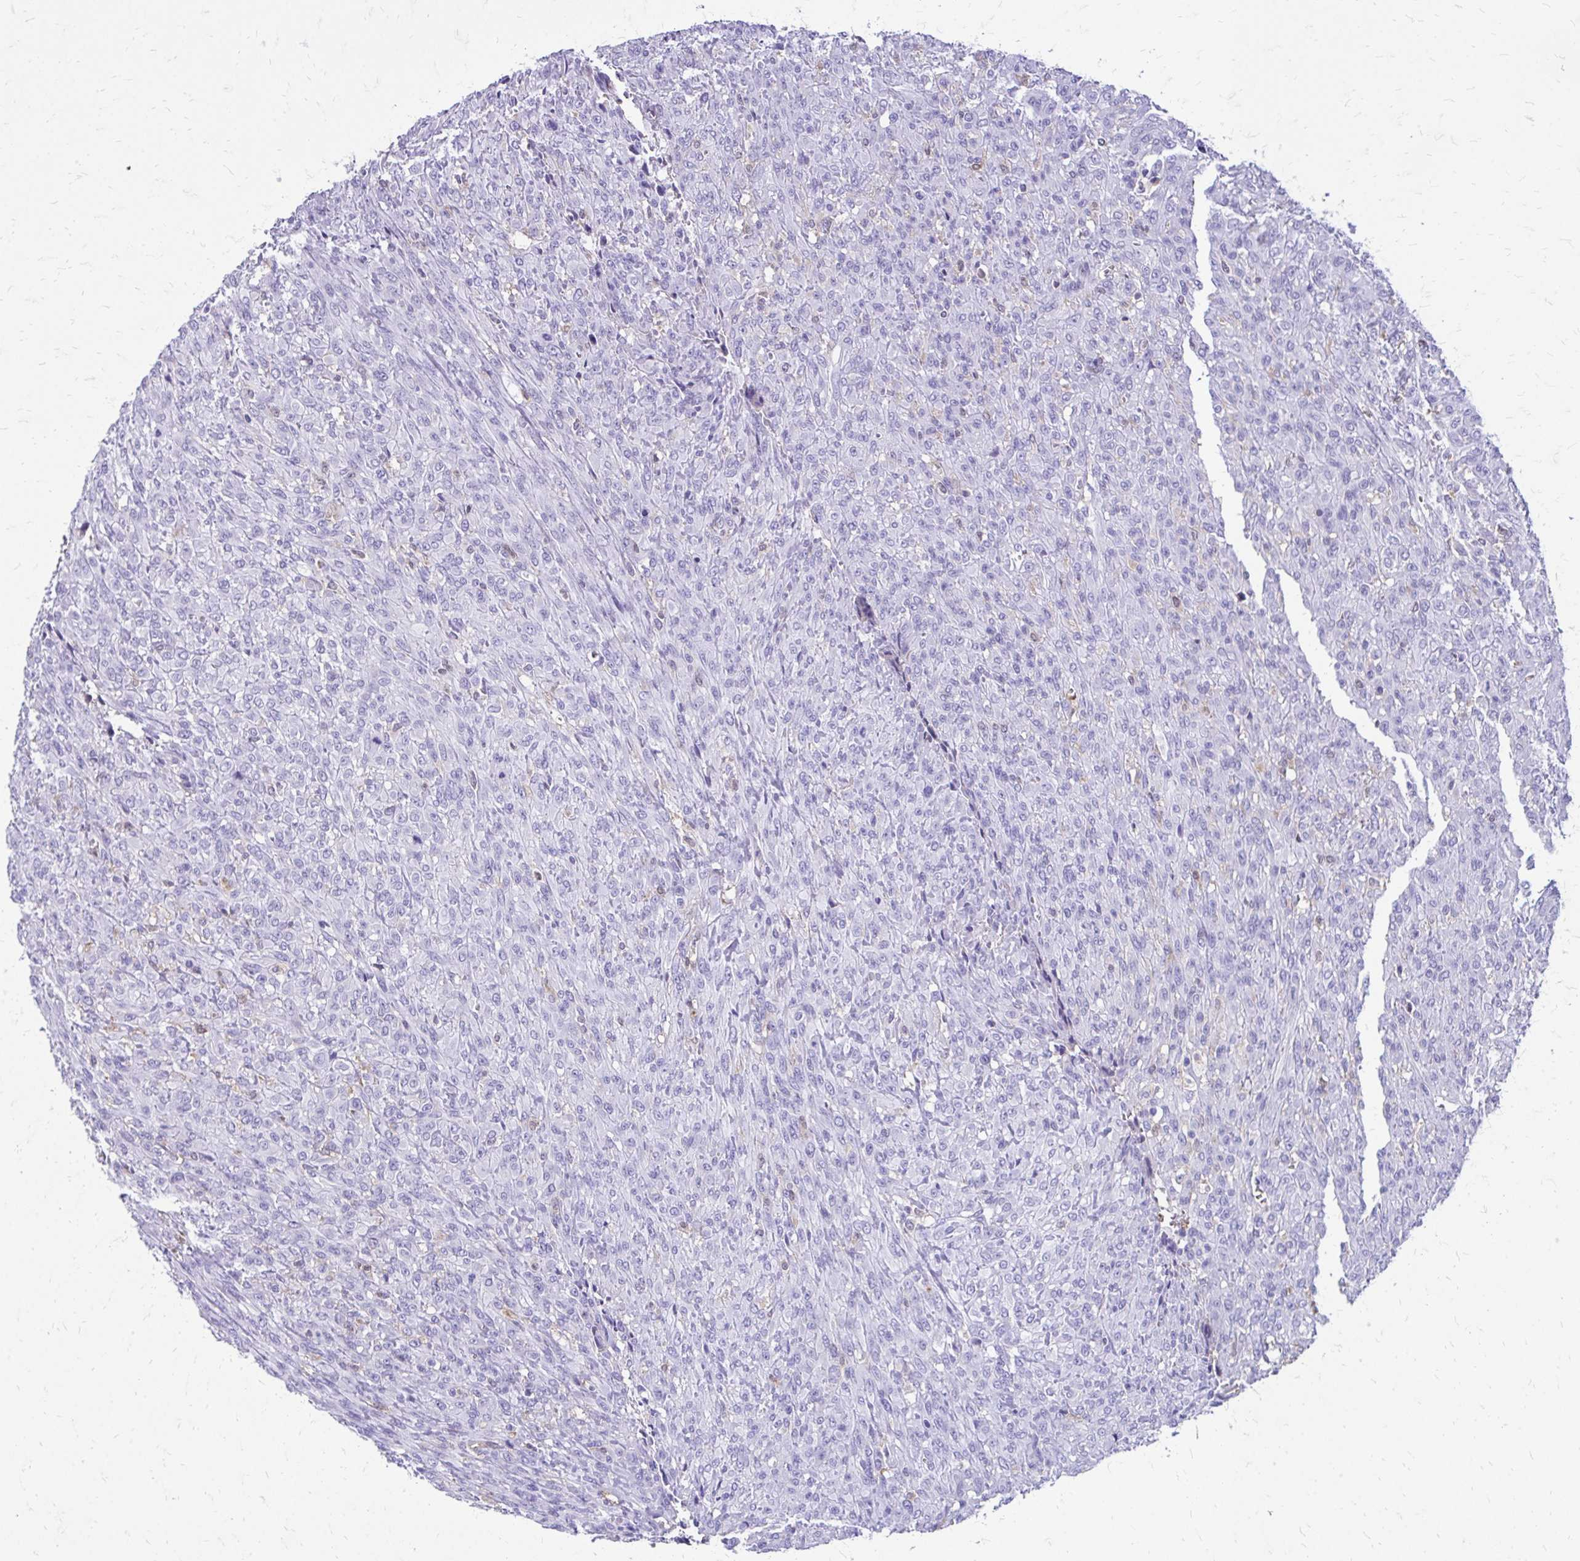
{"staining": {"intensity": "negative", "quantity": "none", "location": "none"}, "tissue": "renal cancer", "cell_type": "Tumor cells", "image_type": "cancer", "snomed": [{"axis": "morphology", "description": "Adenocarcinoma, NOS"}, {"axis": "topography", "description": "Kidney"}], "caption": "DAB immunohistochemical staining of renal adenocarcinoma exhibits no significant positivity in tumor cells.", "gene": "SIGLEC11", "patient": {"sex": "male", "age": 58}}